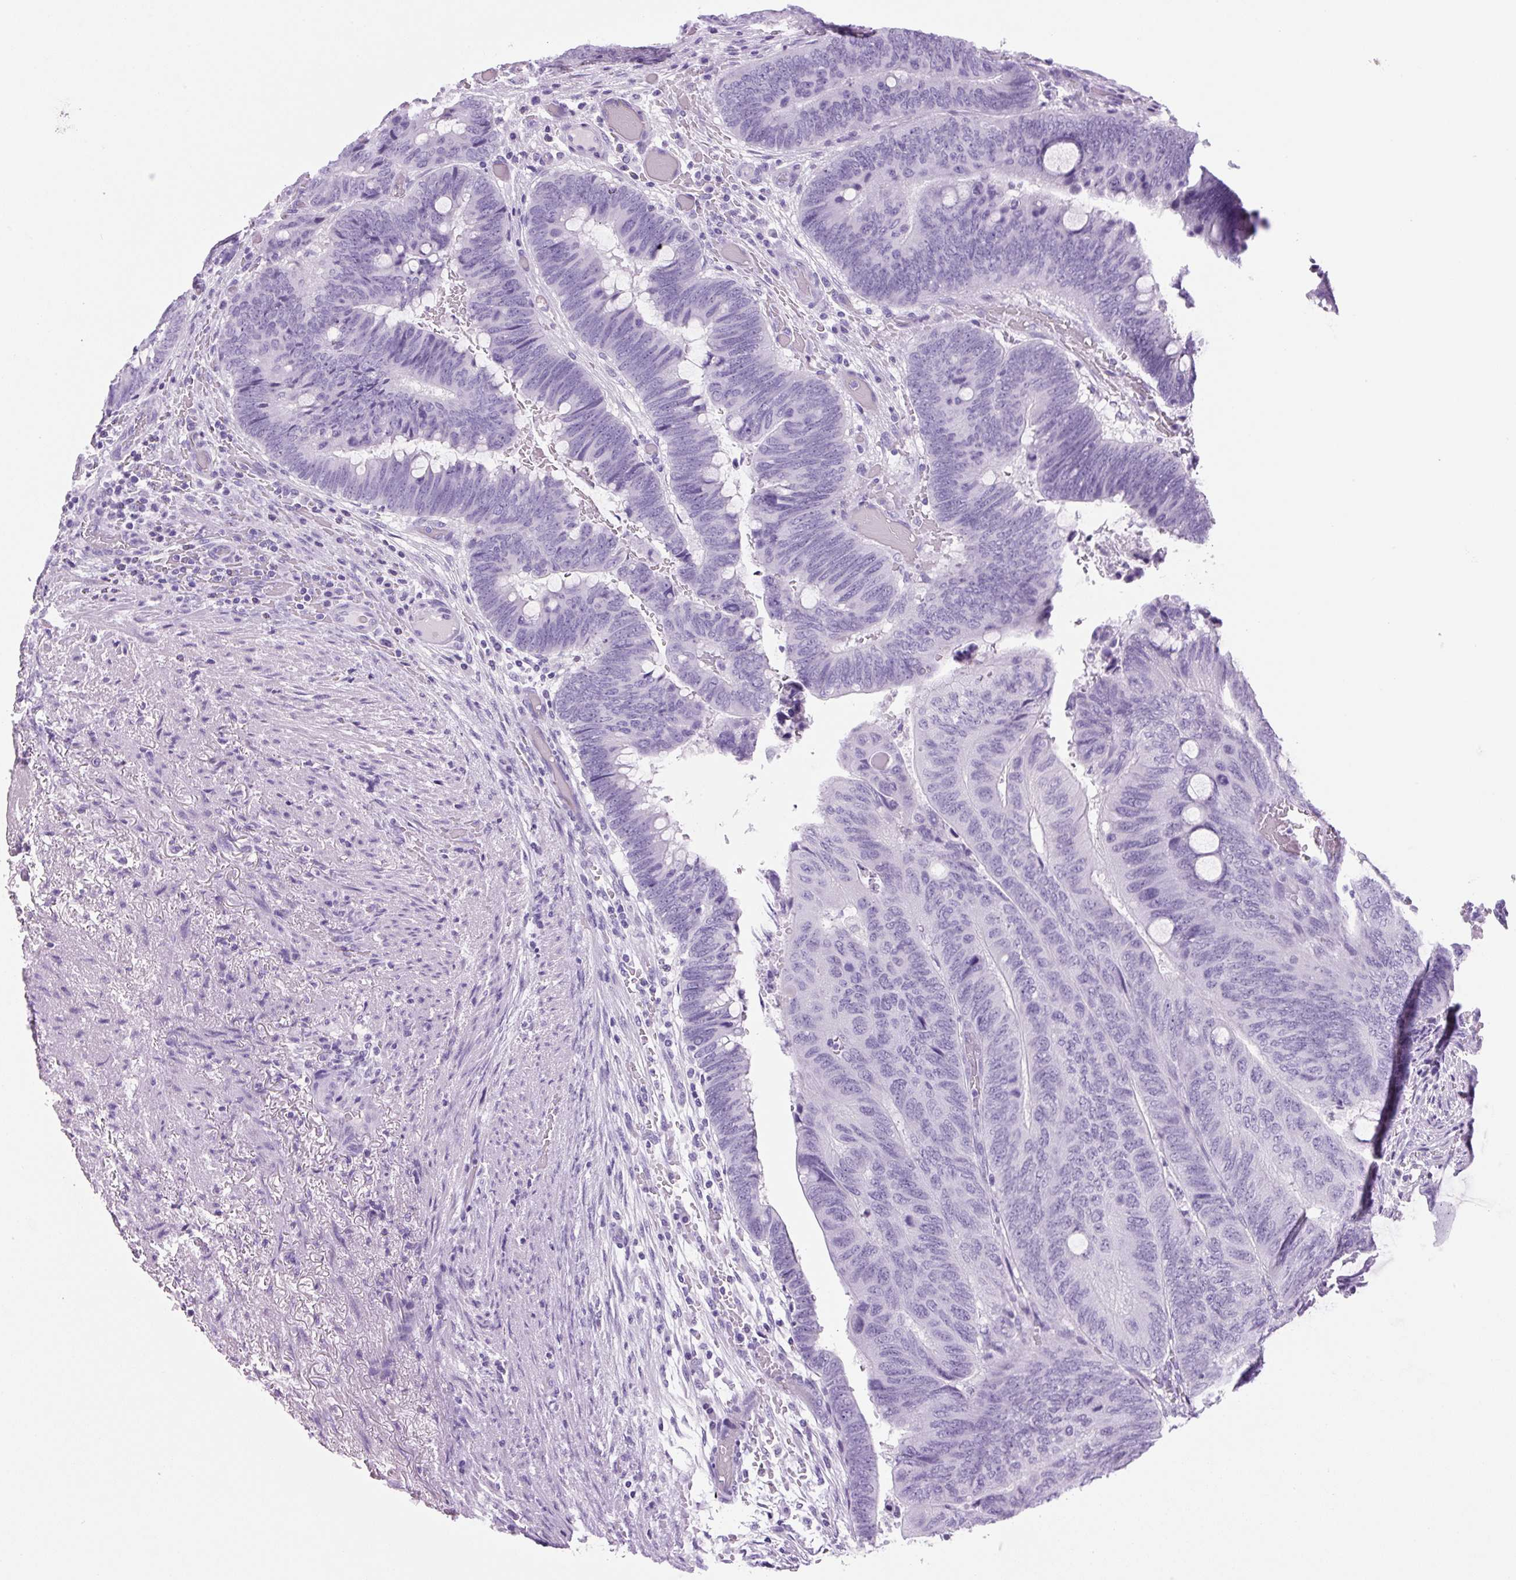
{"staining": {"intensity": "negative", "quantity": "none", "location": "none"}, "tissue": "colorectal cancer", "cell_type": "Tumor cells", "image_type": "cancer", "snomed": [{"axis": "morphology", "description": "Normal tissue, NOS"}, {"axis": "morphology", "description": "Adenocarcinoma, NOS"}, {"axis": "topography", "description": "Rectum"}, {"axis": "topography", "description": "Peripheral nerve tissue"}], "caption": "Protein analysis of colorectal cancer (adenocarcinoma) displays no significant positivity in tumor cells.", "gene": "PRRT1", "patient": {"sex": "male", "age": 92}}